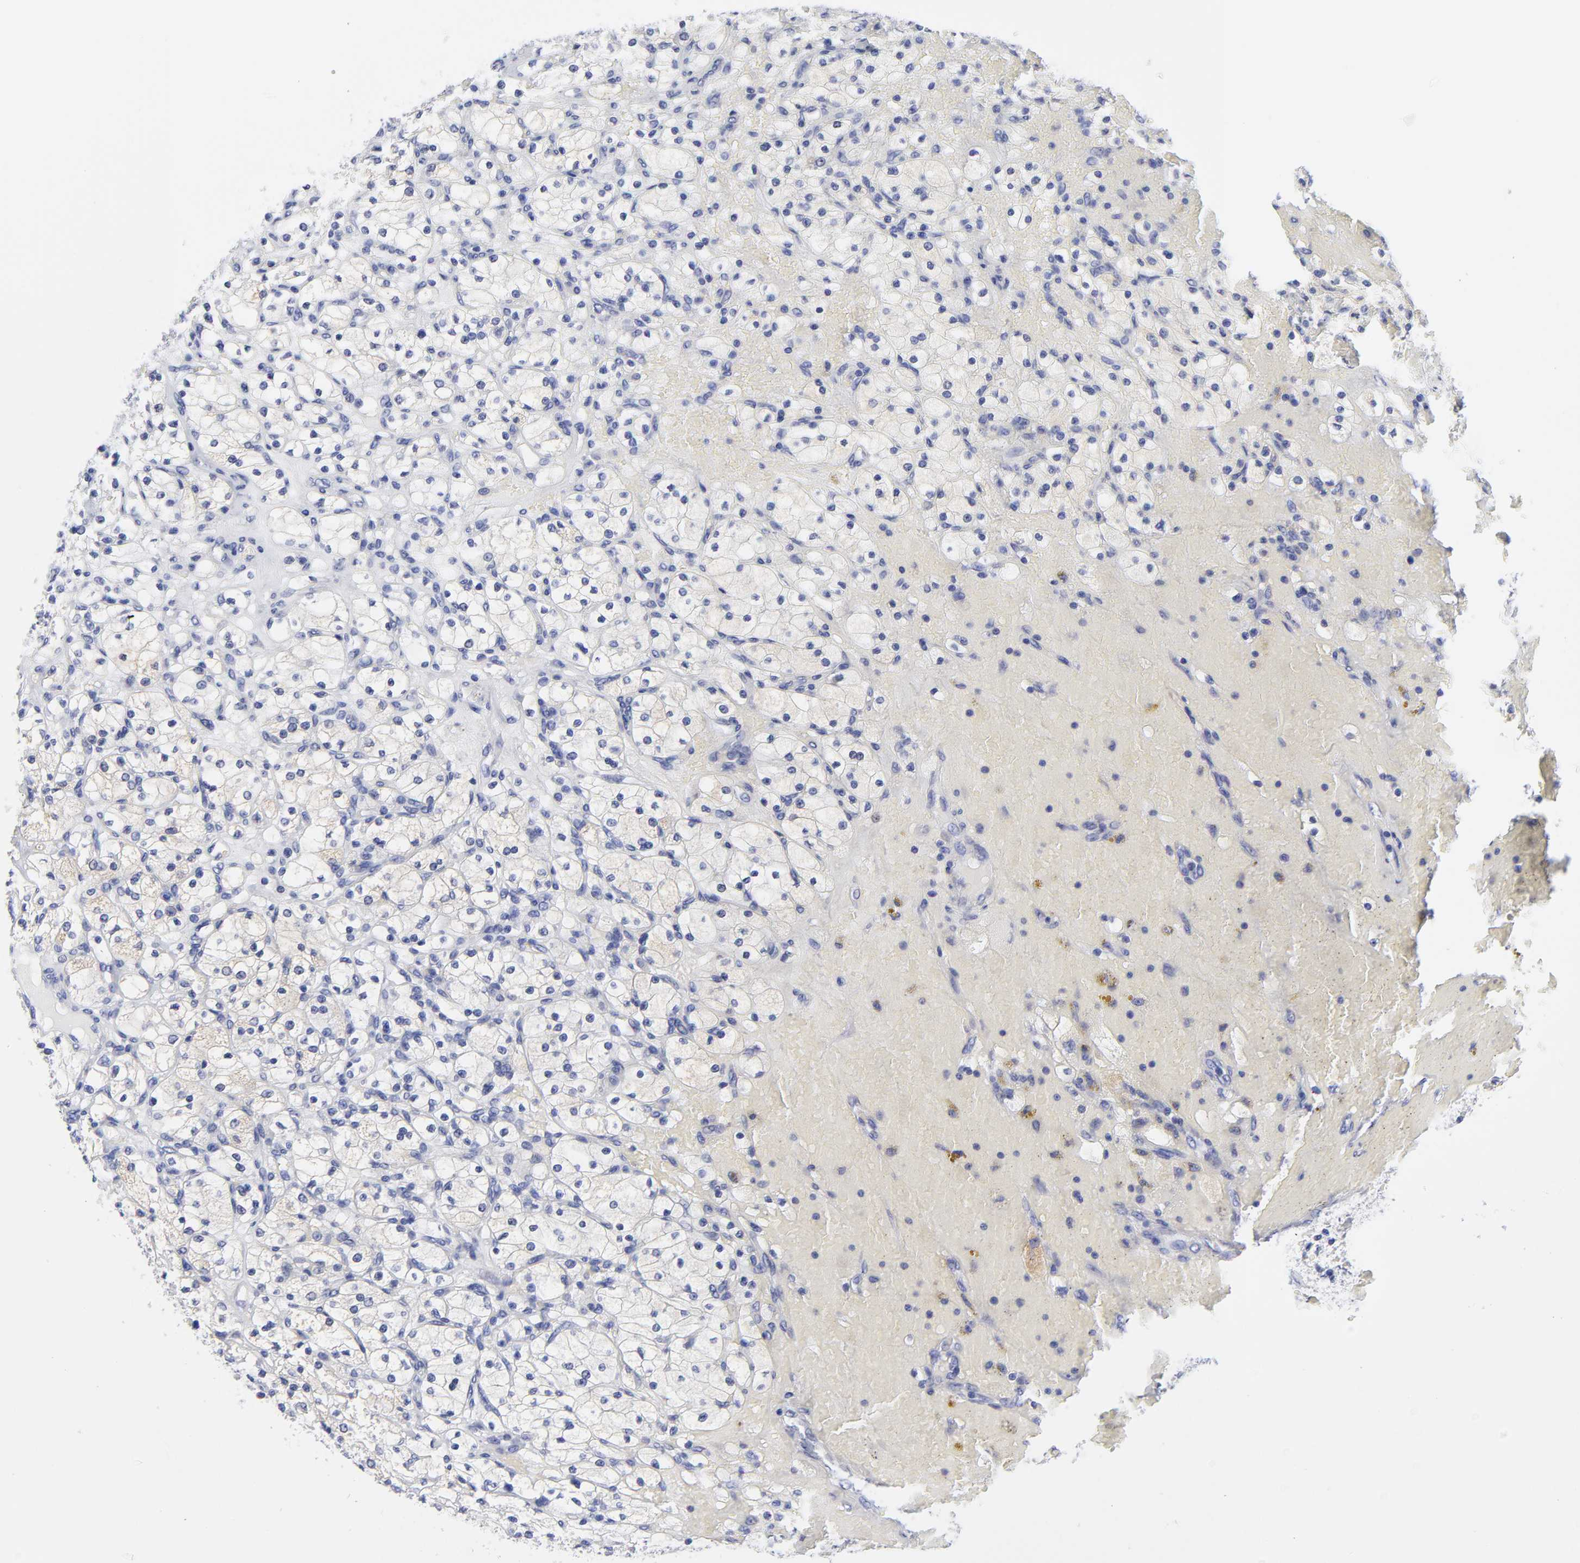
{"staining": {"intensity": "negative", "quantity": "none", "location": "none"}, "tissue": "renal cancer", "cell_type": "Tumor cells", "image_type": "cancer", "snomed": [{"axis": "morphology", "description": "Adenocarcinoma, NOS"}, {"axis": "topography", "description": "Kidney"}], "caption": "A micrograph of human renal cancer (adenocarcinoma) is negative for staining in tumor cells. The staining is performed using DAB brown chromogen with nuclei counter-stained in using hematoxylin.", "gene": "DUSP9", "patient": {"sex": "female", "age": 83}}